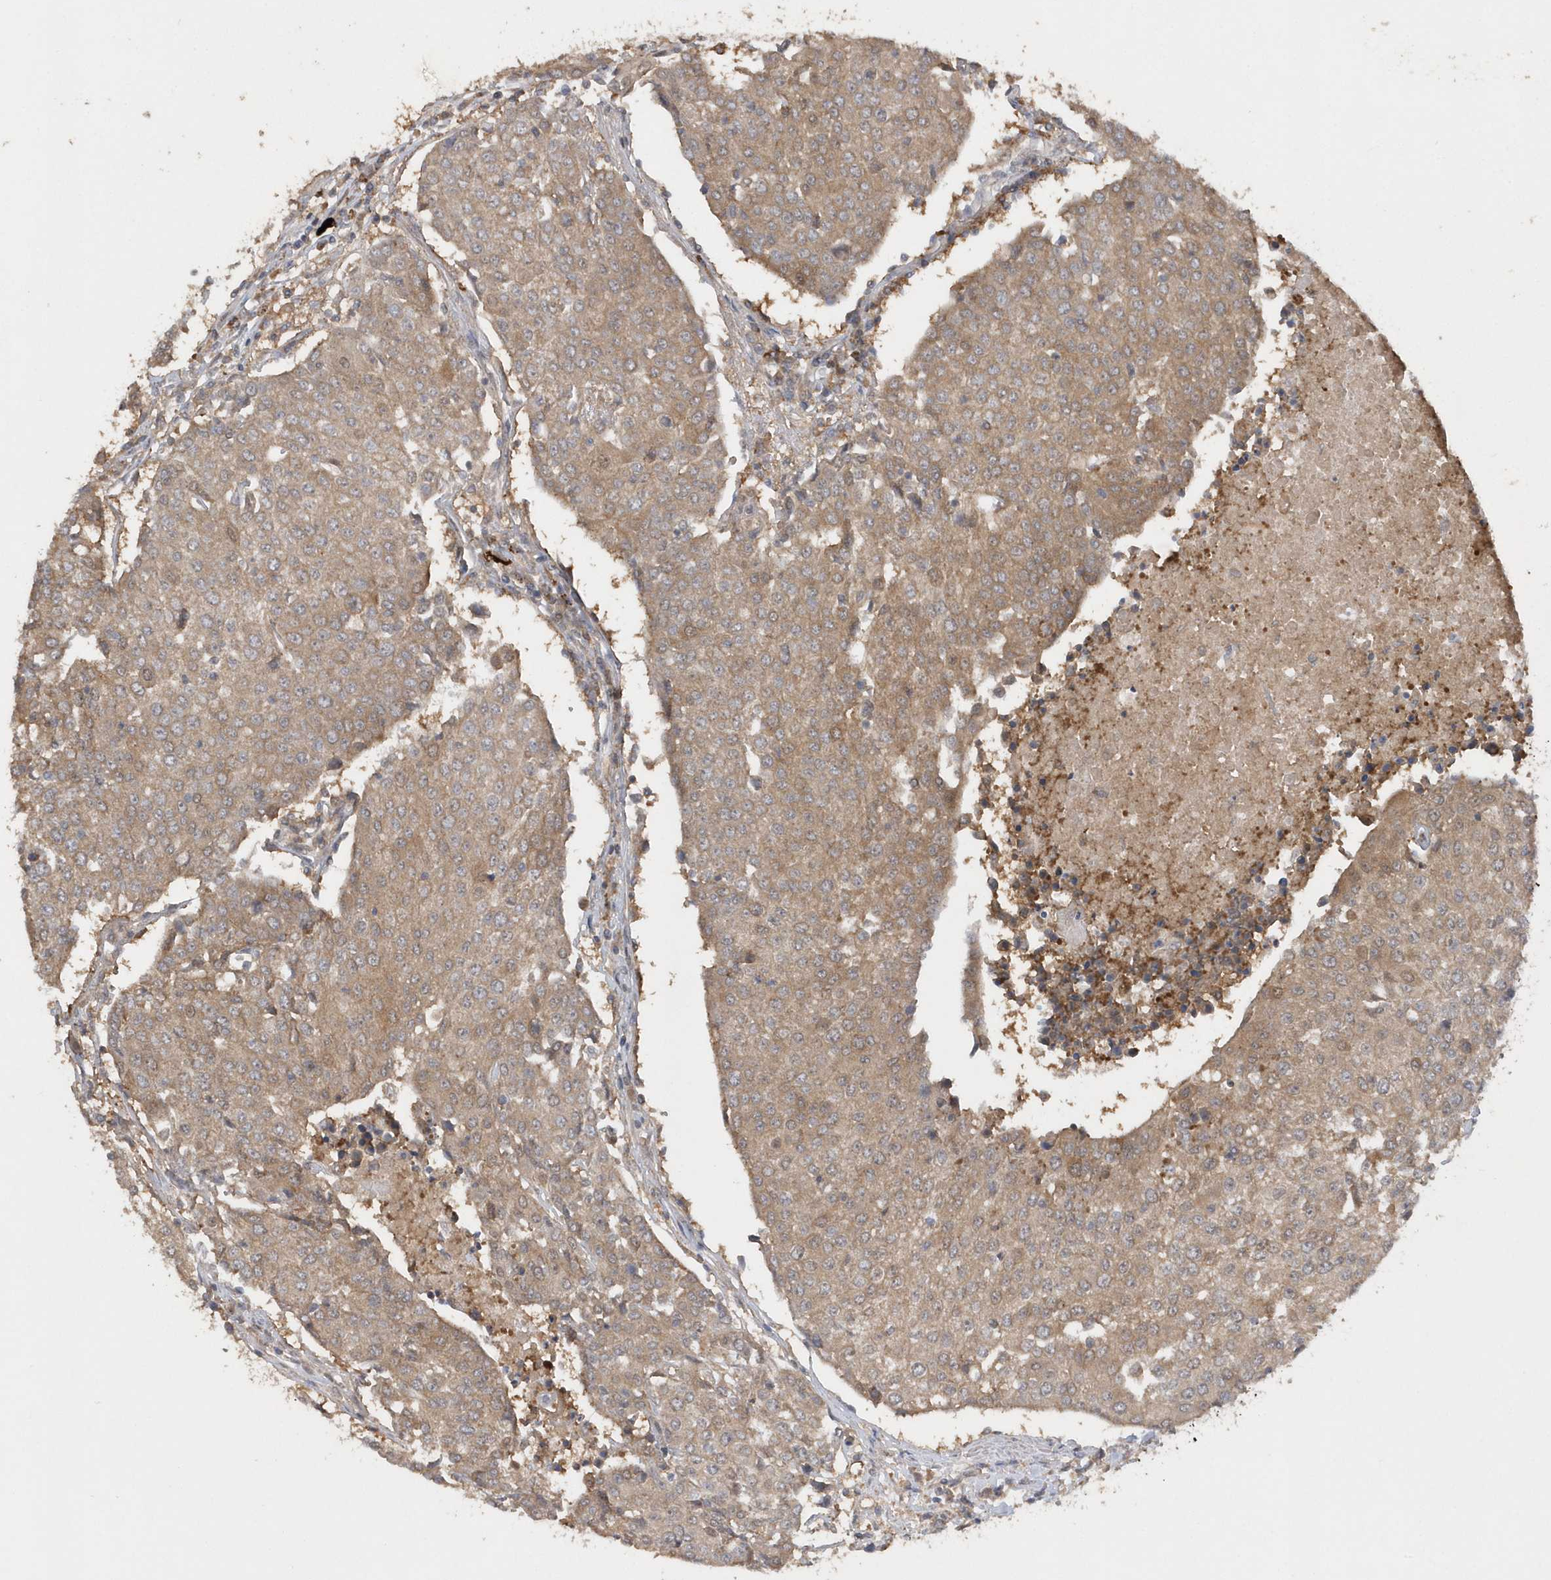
{"staining": {"intensity": "moderate", "quantity": ">75%", "location": "cytoplasmic/membranous"}, "tissue": "urothelial cancer", "cell_type": "Tumor cells", "image_type": "cancer", "snomed": [{"axis": "morphology", "description": "Urothelial carcinoma, High grade"}, {"axis": "topography", "description": "Urinary bladder"}], "caption": "Immunohistochemical staining of human urothelial carcinoma (high-grade) shows medium levels of moderate cytoplasmic/membranous positivity in about >75% of tumor cells.", "gene": "RPE", "patient": {"sex": "female", "age": 85}}